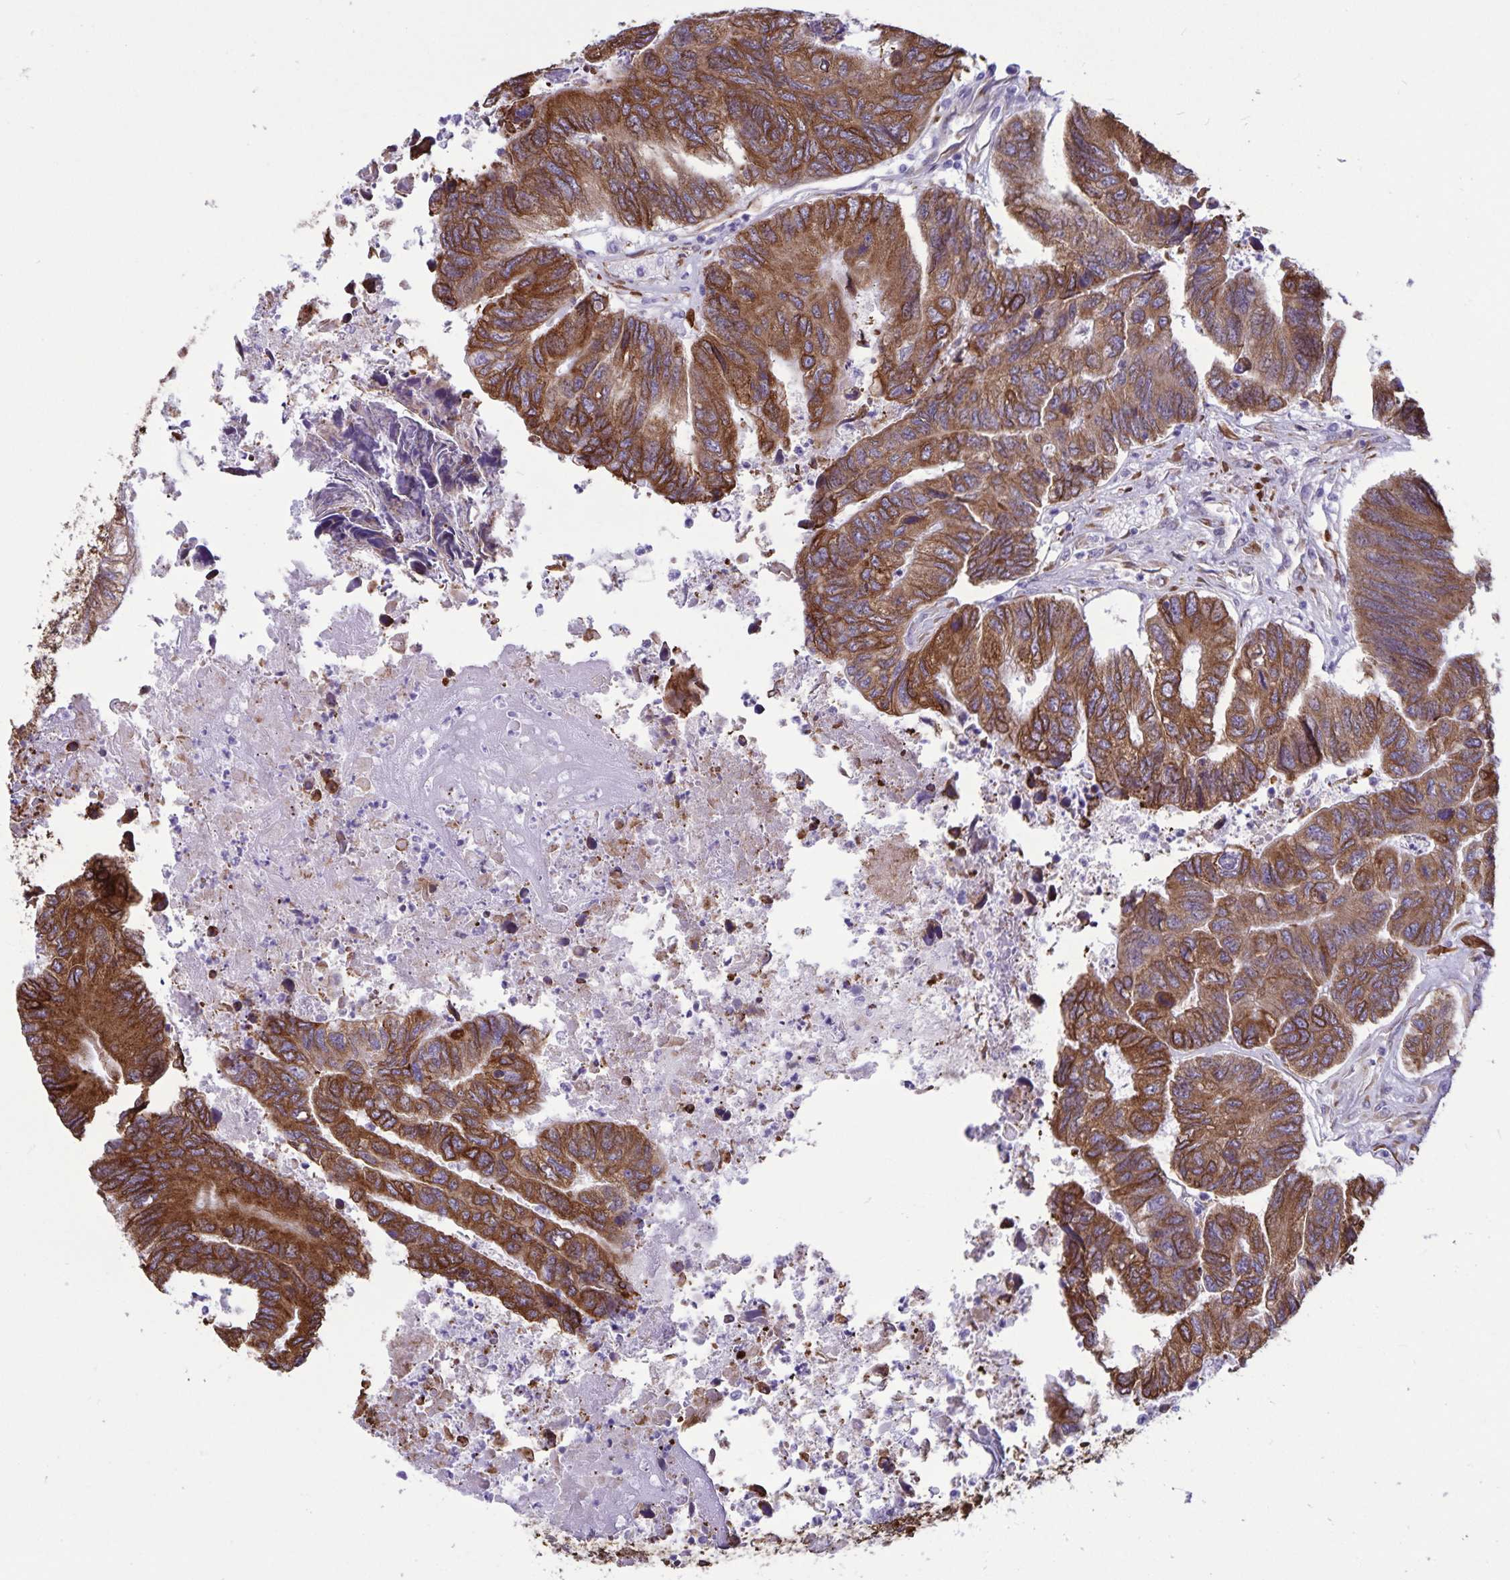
{"staining": {"intensity": "strong", "quantity": ">75%", "location": "cytoplasmic/membranous"}, "tissue": "colorectal cancer", "cell_type": "Tumor cells", "image_type": "cancer", "snomed": [{"axis": "morphology", "description": "Adenocarcinoma, NOS"}, {"axis": "topography", "description": "Colon"}], "caption": "DAB immunohistochemical staining of human colorectal cancer (adenocarcinoma) reveals strong cytoplasmic/membranous protein staining in about >75% of tumor cells. The protein is shown in brown color, while the nuclei are stained blue.", "gene": "RCN1", "patient": {"sex": "female", "age": 67}}